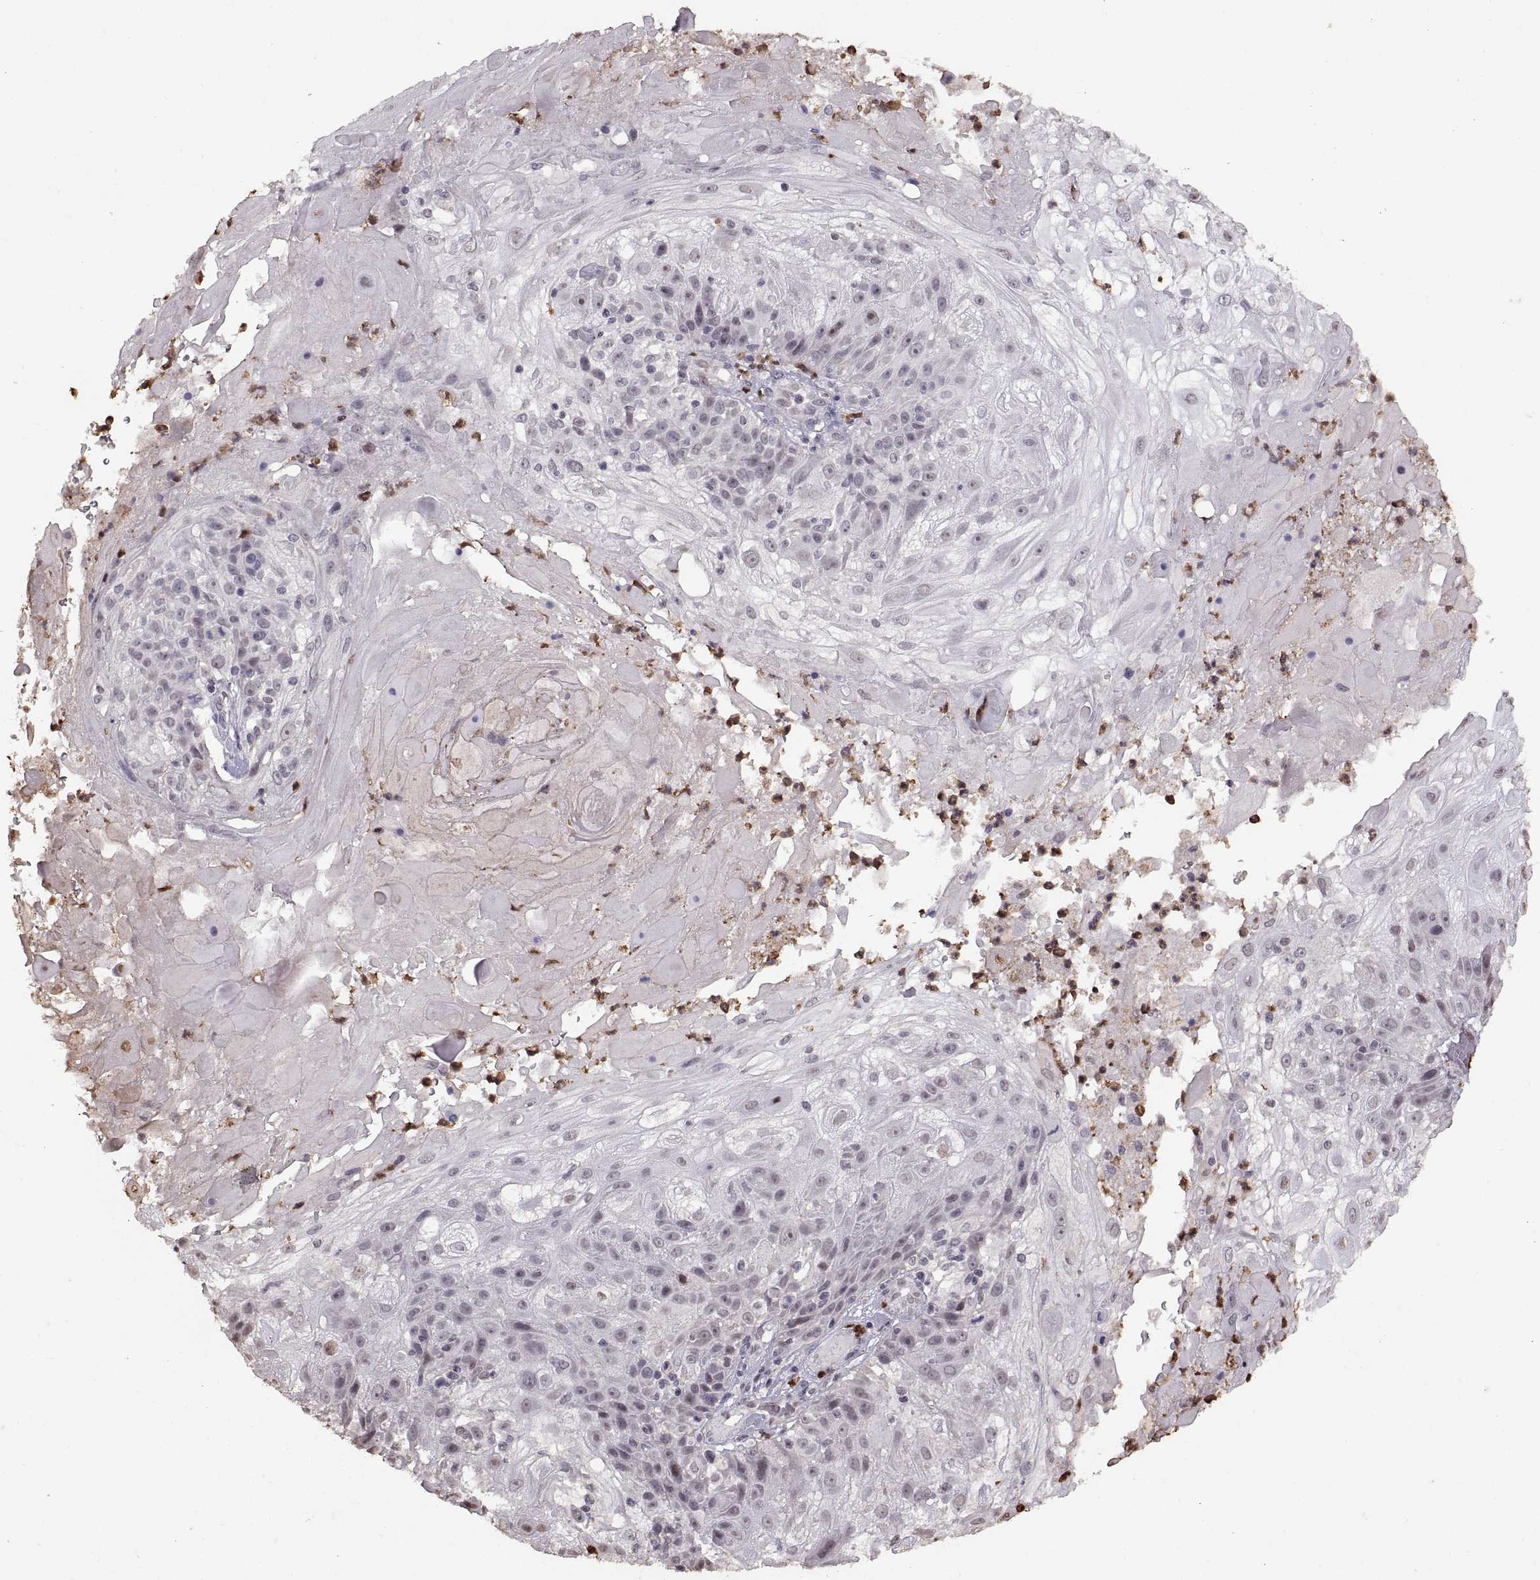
{"staining": {"intensity": "negative", "quantity": "none", "location": "none"}, "tissue": "skin cancer", "cell_type": "Tumor cells", "image_type": "cancer", "snomed": [{"axis": "morphology", "description": "Normal tissue, NOS"}, {"axis": "morphology", "description": "Squamous cell carcinoma, NOS"}, {"axis": "topography", "description": "Skin"}], "caption": "This is an immunohistochemistry (IHC) photomicrograph of skin cancer (squamous cell carcinoma). There is no staining in tumor cells.", "gene": "PALS1", "patient": {"sex": "female", "age": 83}}